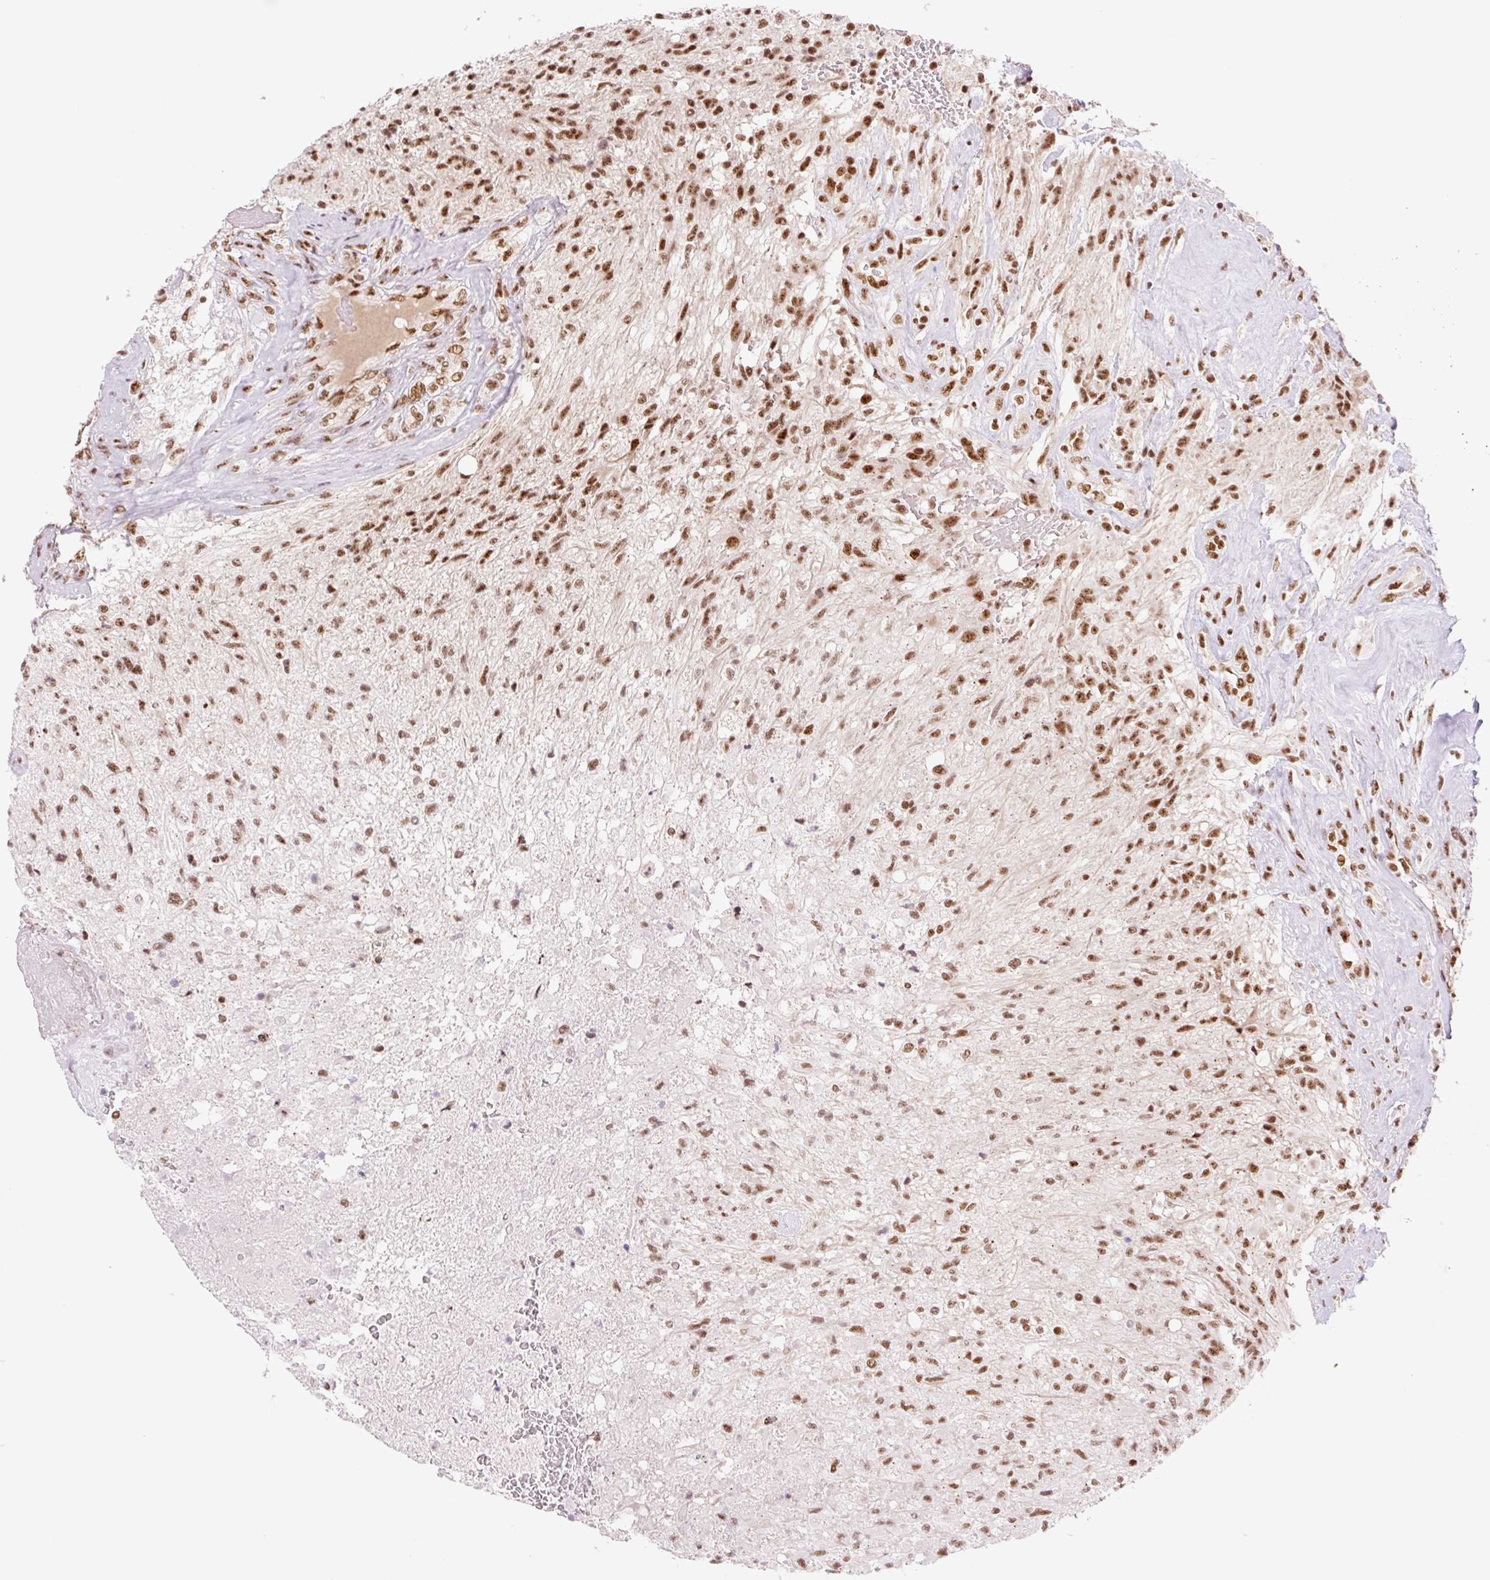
{"staining": {"intensity": "strong", "quantity": ">75%", "location": "nuclear"}, "tissue": "glioma", "cell_type": "Tumor cells", "image_type": "cancer", "snomed": [{"axis": "morphology", "description": "Glioma, malignant, High grade"}, {"axis": "topography", "description": "Brain"}], "caption": "This image demonstrates immunohistochemistry (IHC) staining of human glioma, with high strong nuclear expression in about >75% of tumor cells.", "gene": "PRDM11", "patient": {"sex": "male", "age": 56}}